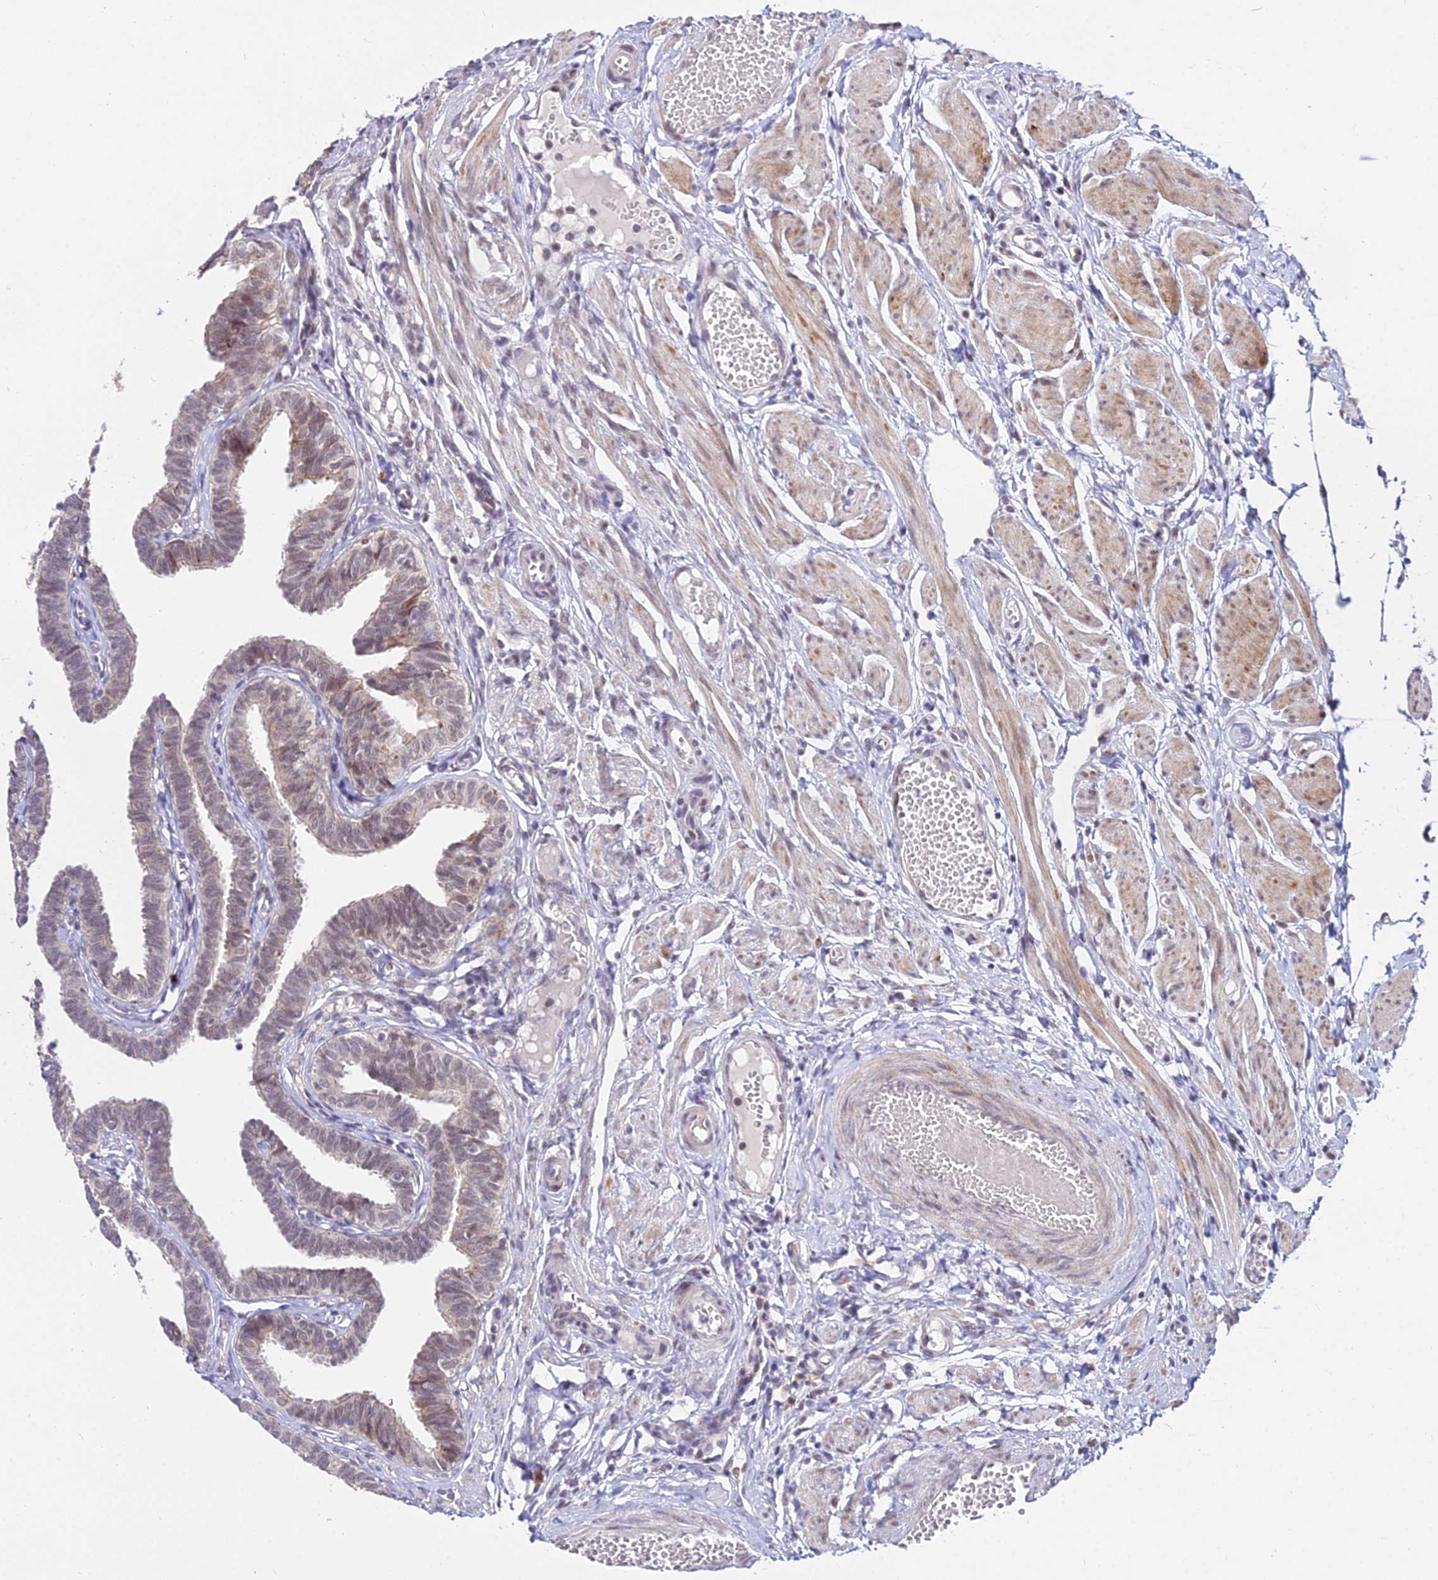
{"staining": {"intensity": "strong", "quantity": "25%-75%", "location": "cytoplasmic/membranous"}, "tissue": "fallopian tube", "cell_type": "Glandular cells", "image_type": "normal", "snomed": [{"axis": "morphology", "description": "Normal tissue, NOS"}, {"axis": "topography", "description": "Fallopian tube"}, {"axis": "topography", "description": "Ovary"}], "caption": "High-power microscopy captured an IHC image of normal fallopian tube, revealing strong cytoplasmic/membranous staining in approximately 25%-75% of glandular cells. (IHC, brightfield microscopy, high magnification).", "gene": "C6orf163", "patient": {"sex": "female", "age": 23}}